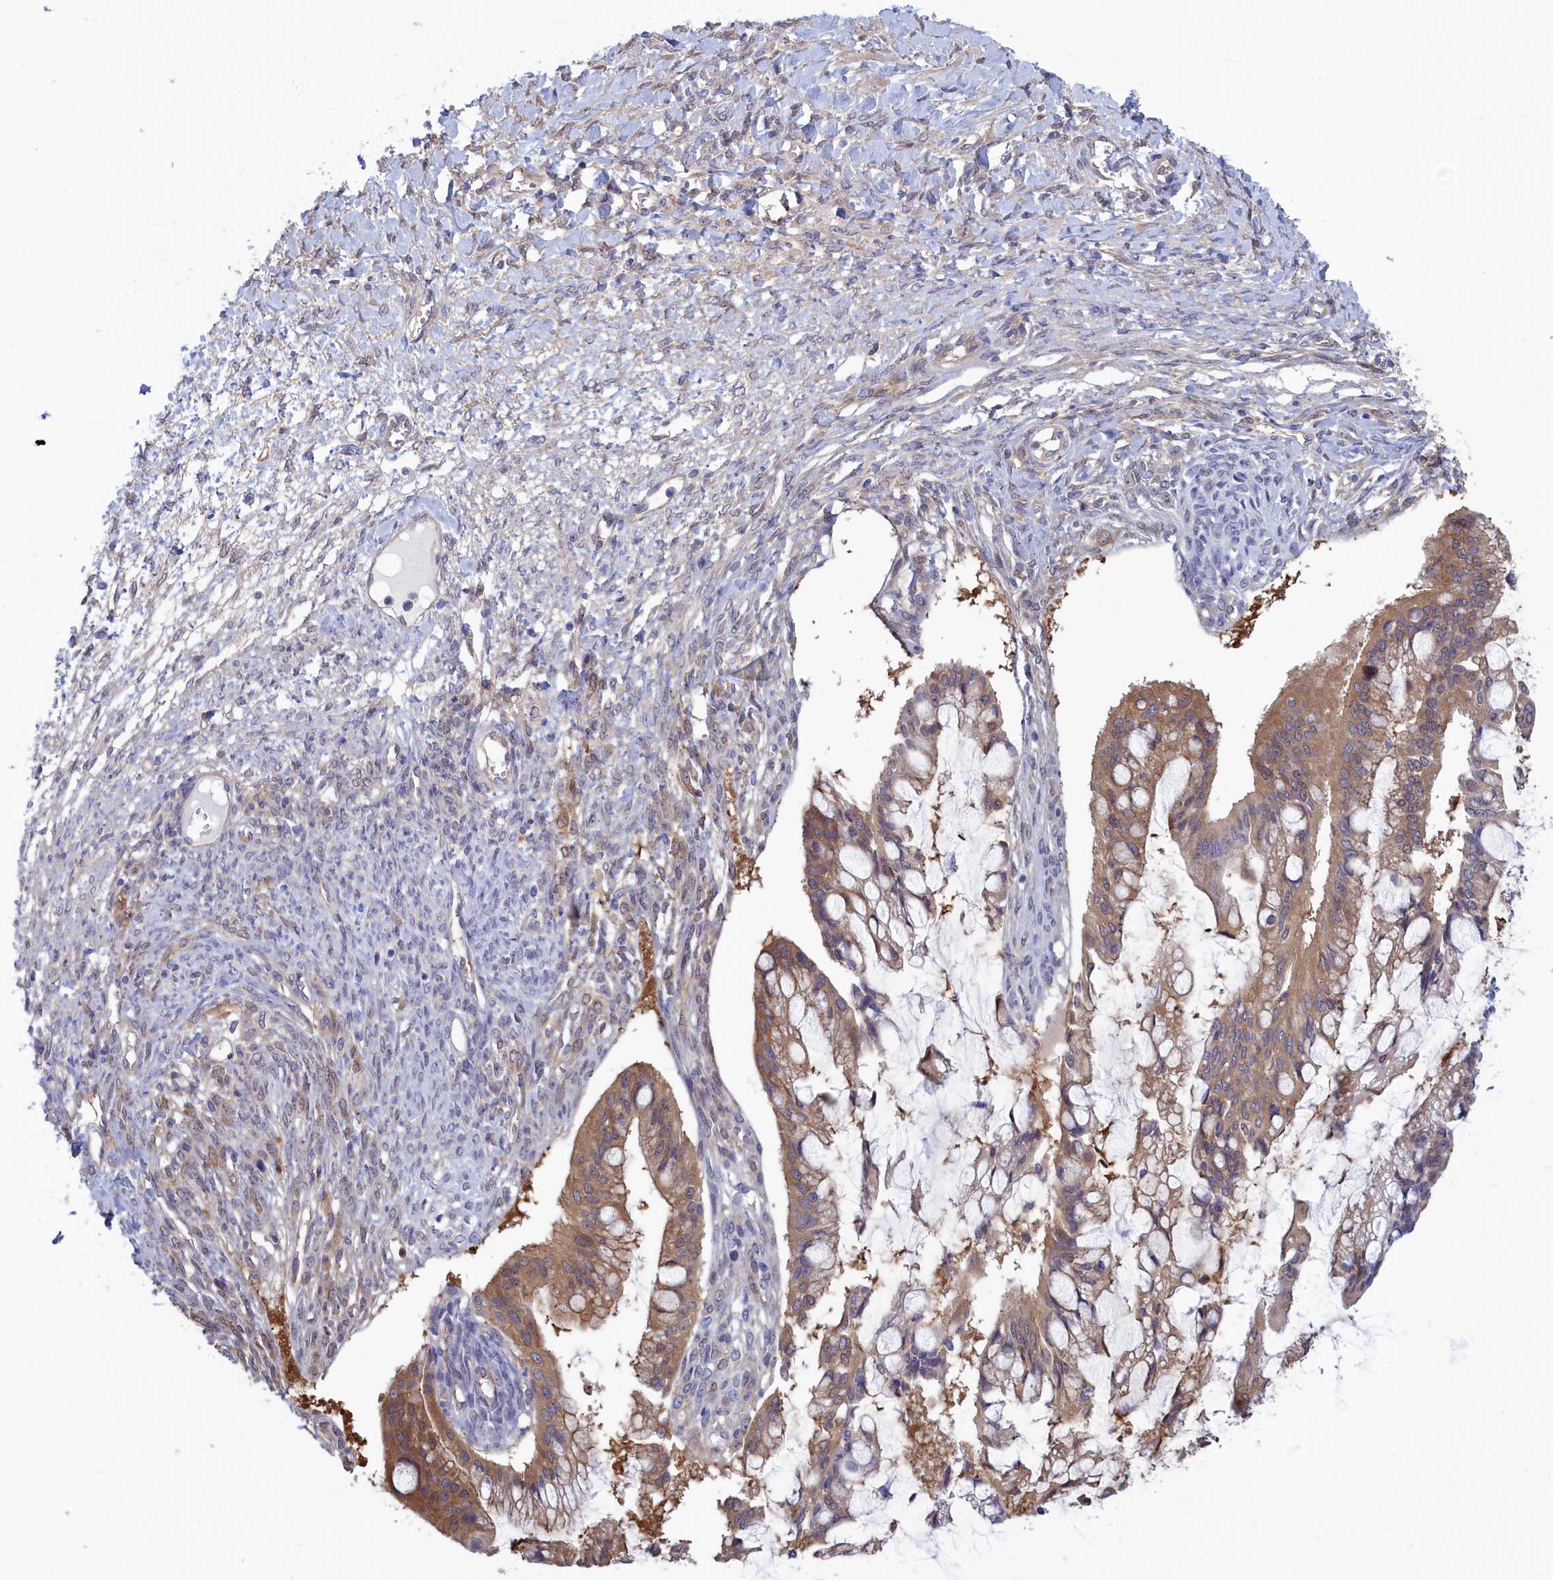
{"staining": {"intensity": "moderate", "quantity": ">75%", "location": "cytoplasmic/membranous"}, "tissue": "ovarian cancer", "cell_type": "Tumor cells", "image_type": "cancer", "snomed": [{"axis": "morphology", "description": "Cystadenocarcinoma, mucinous, NOS"}, {"axis": "topography", "description": "Ovary"}], "caption": "IHC staining of ovarian cancer, which shows medium levels of moderate cytoplasmic/membranous staining in approximately >75% of tumor cells indicating moderate cytoplasmic/membranous protein staining. The staining was performed using DAB (brown) for protein detection and nuclei were counterstained in hematoxylin (blue).", "gene": "SYNDIG1L", "patient": {"sex": "female", "age": 73}}